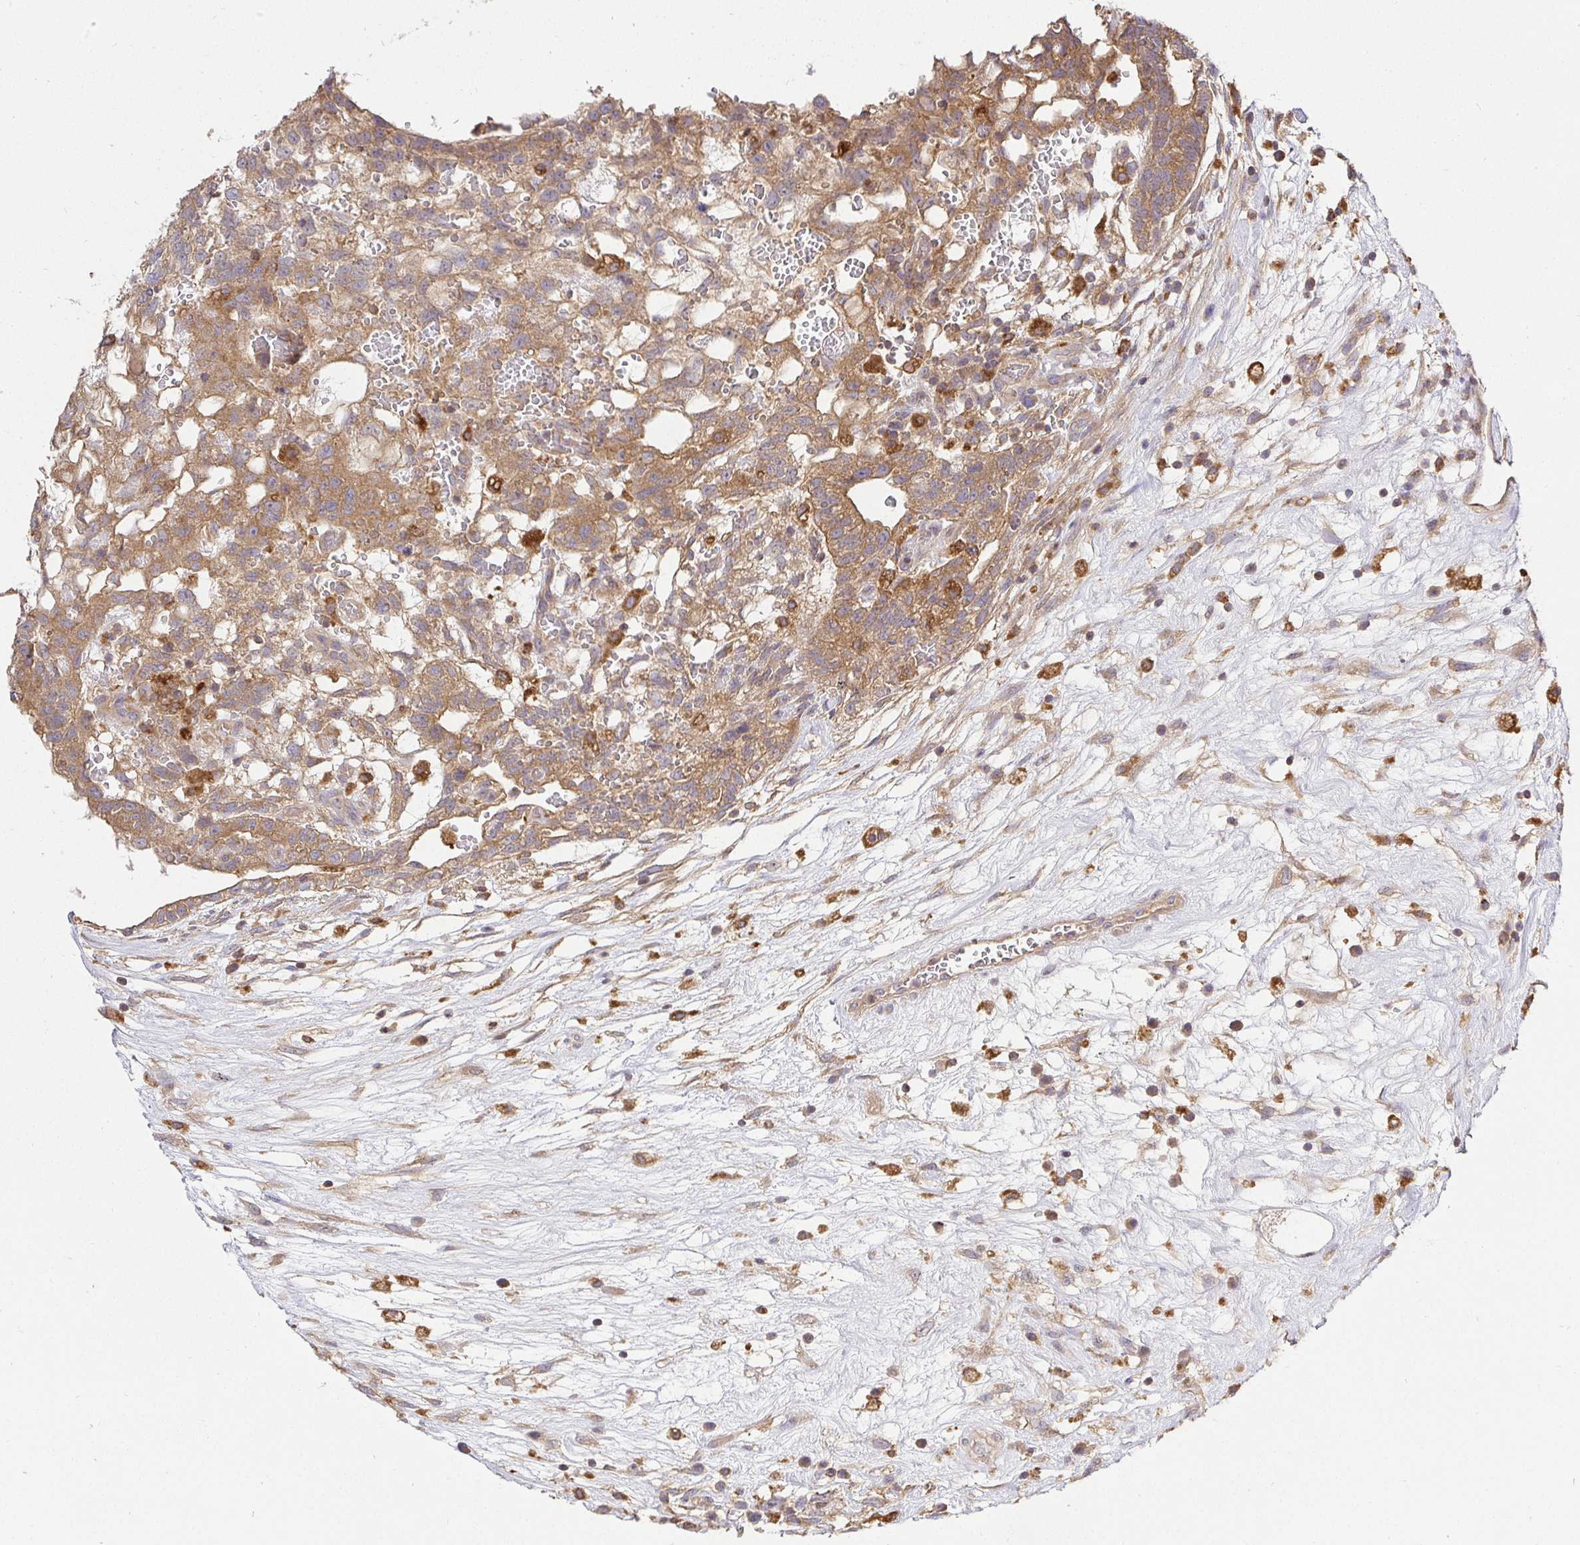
{"staining": {"intensity": "moderate", "quantity": ">75%", "location": "cytoplasmic/membranous"}, "tissue": "testis cancer", "cell_type": "Tumor cells", "image_type": "cancer", "snomed": [{"axis": "morphology", "description": "Normal tissue, NOS"}, {"axis": "morphology", "description": "Carcinoma, Embryonal, NOS"}, {"axis": "topography", "description": "Testis"}], "caption": "This histopathology image exhibits immunohistochemistry (IHC) staining of testis embryonal carcinoma, with medium moderate cytoplasmic/membranous positivity in about >75% of tumor cells.", "gene": "ATP6V1F", "patient": {"sex": "male", "age": 32}}